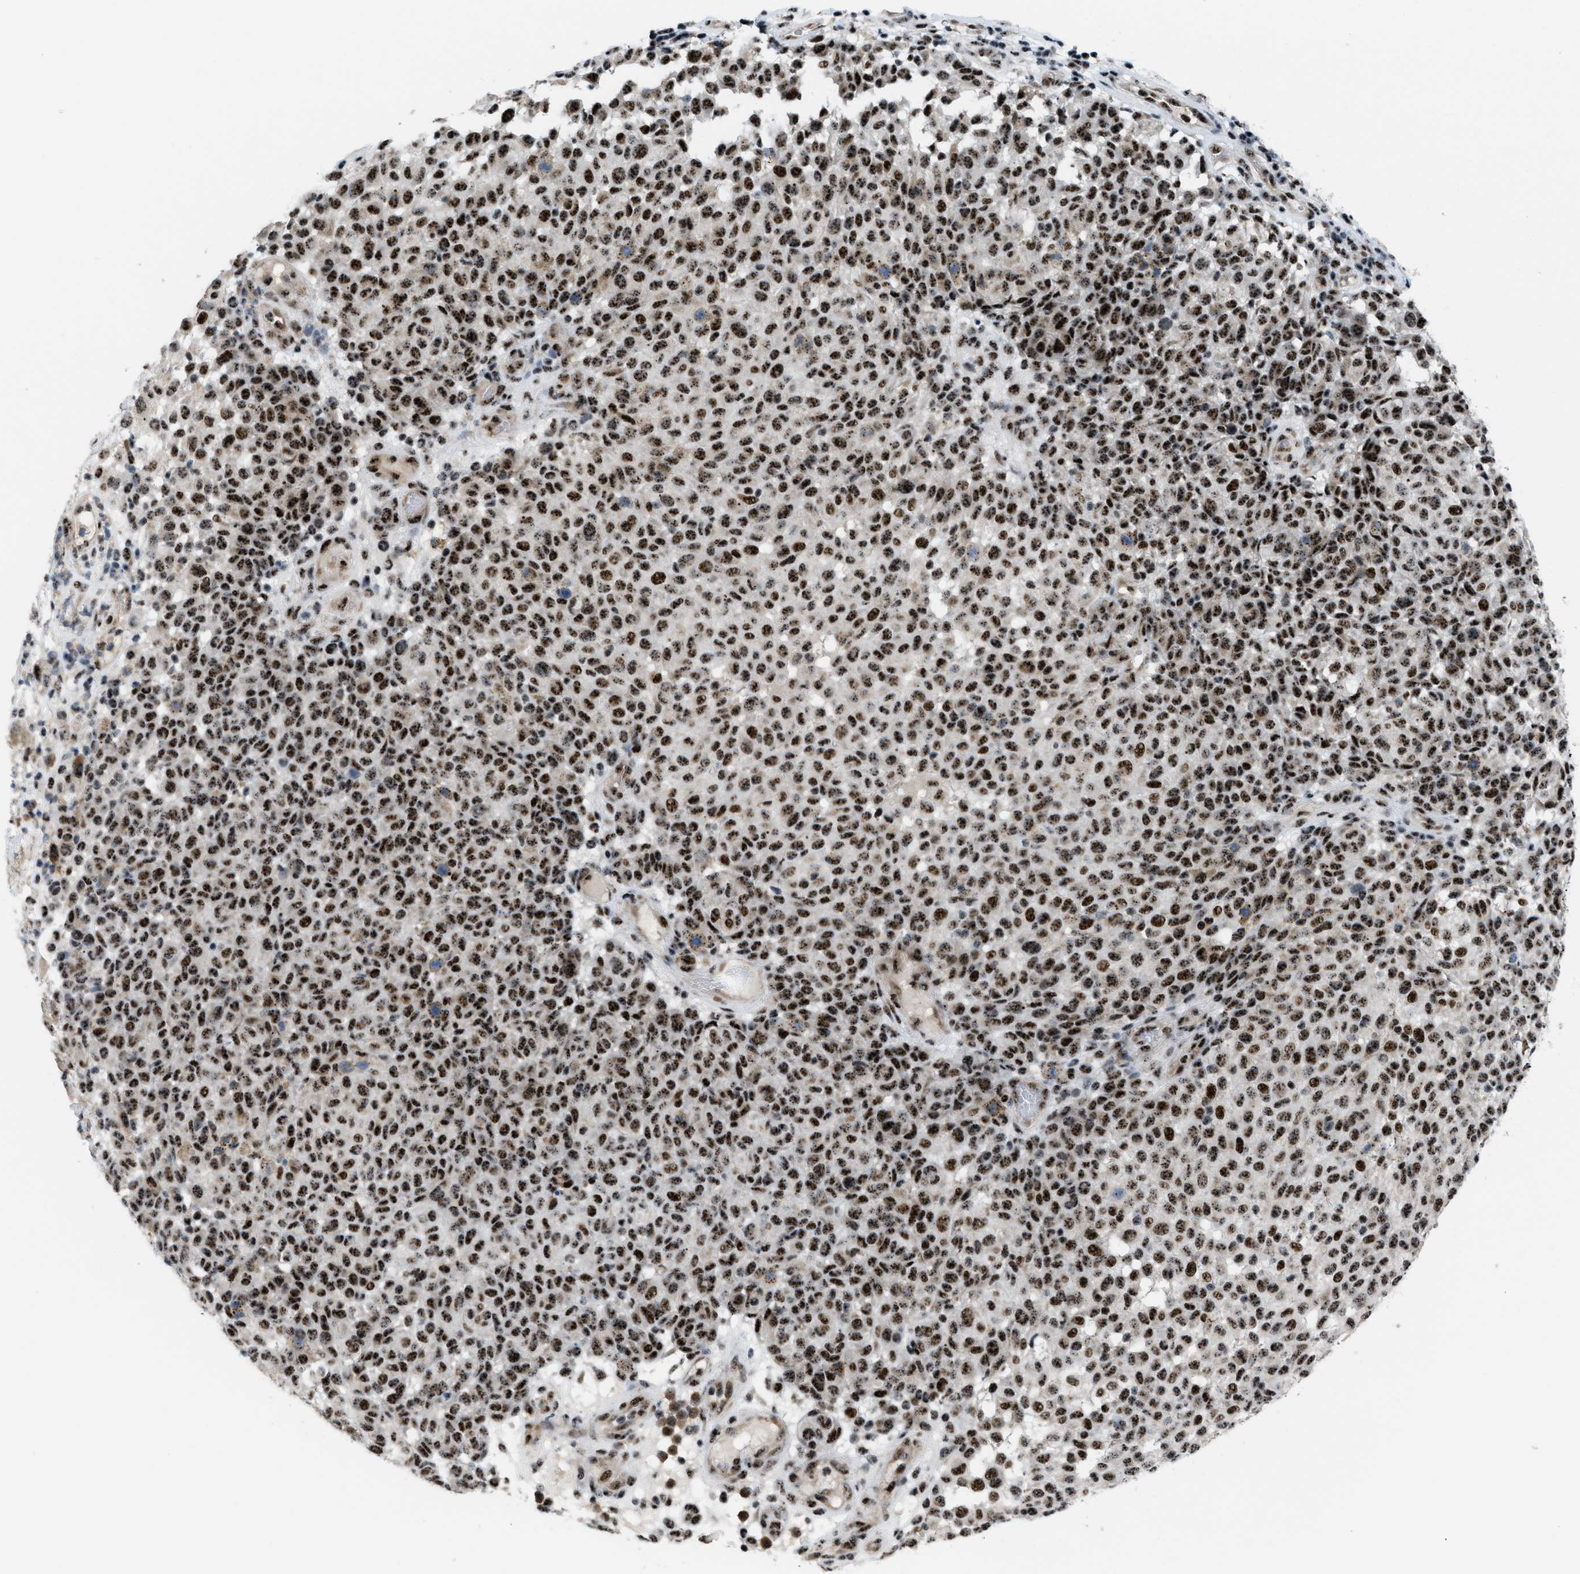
{"staining": {"intensity": "strong", "quantity": ">75%", "location": "nuclear"}, "tissue": "melanoma", "cell_type": "Tumor cells", "image_type": "cancer", "snomed": [{"axis": "morphology", "description": "Malignant melanoma, NOS"}, {"axis": "topography", "description": "Skin"}], "caption": "A micrograph showing strong nuclear expression in about >75% of tumor cells in melanoma, as visualized by brown immunohistochemical staining.", "gene": "CDR2", "patient": {"sex": "male", "age": 59}}